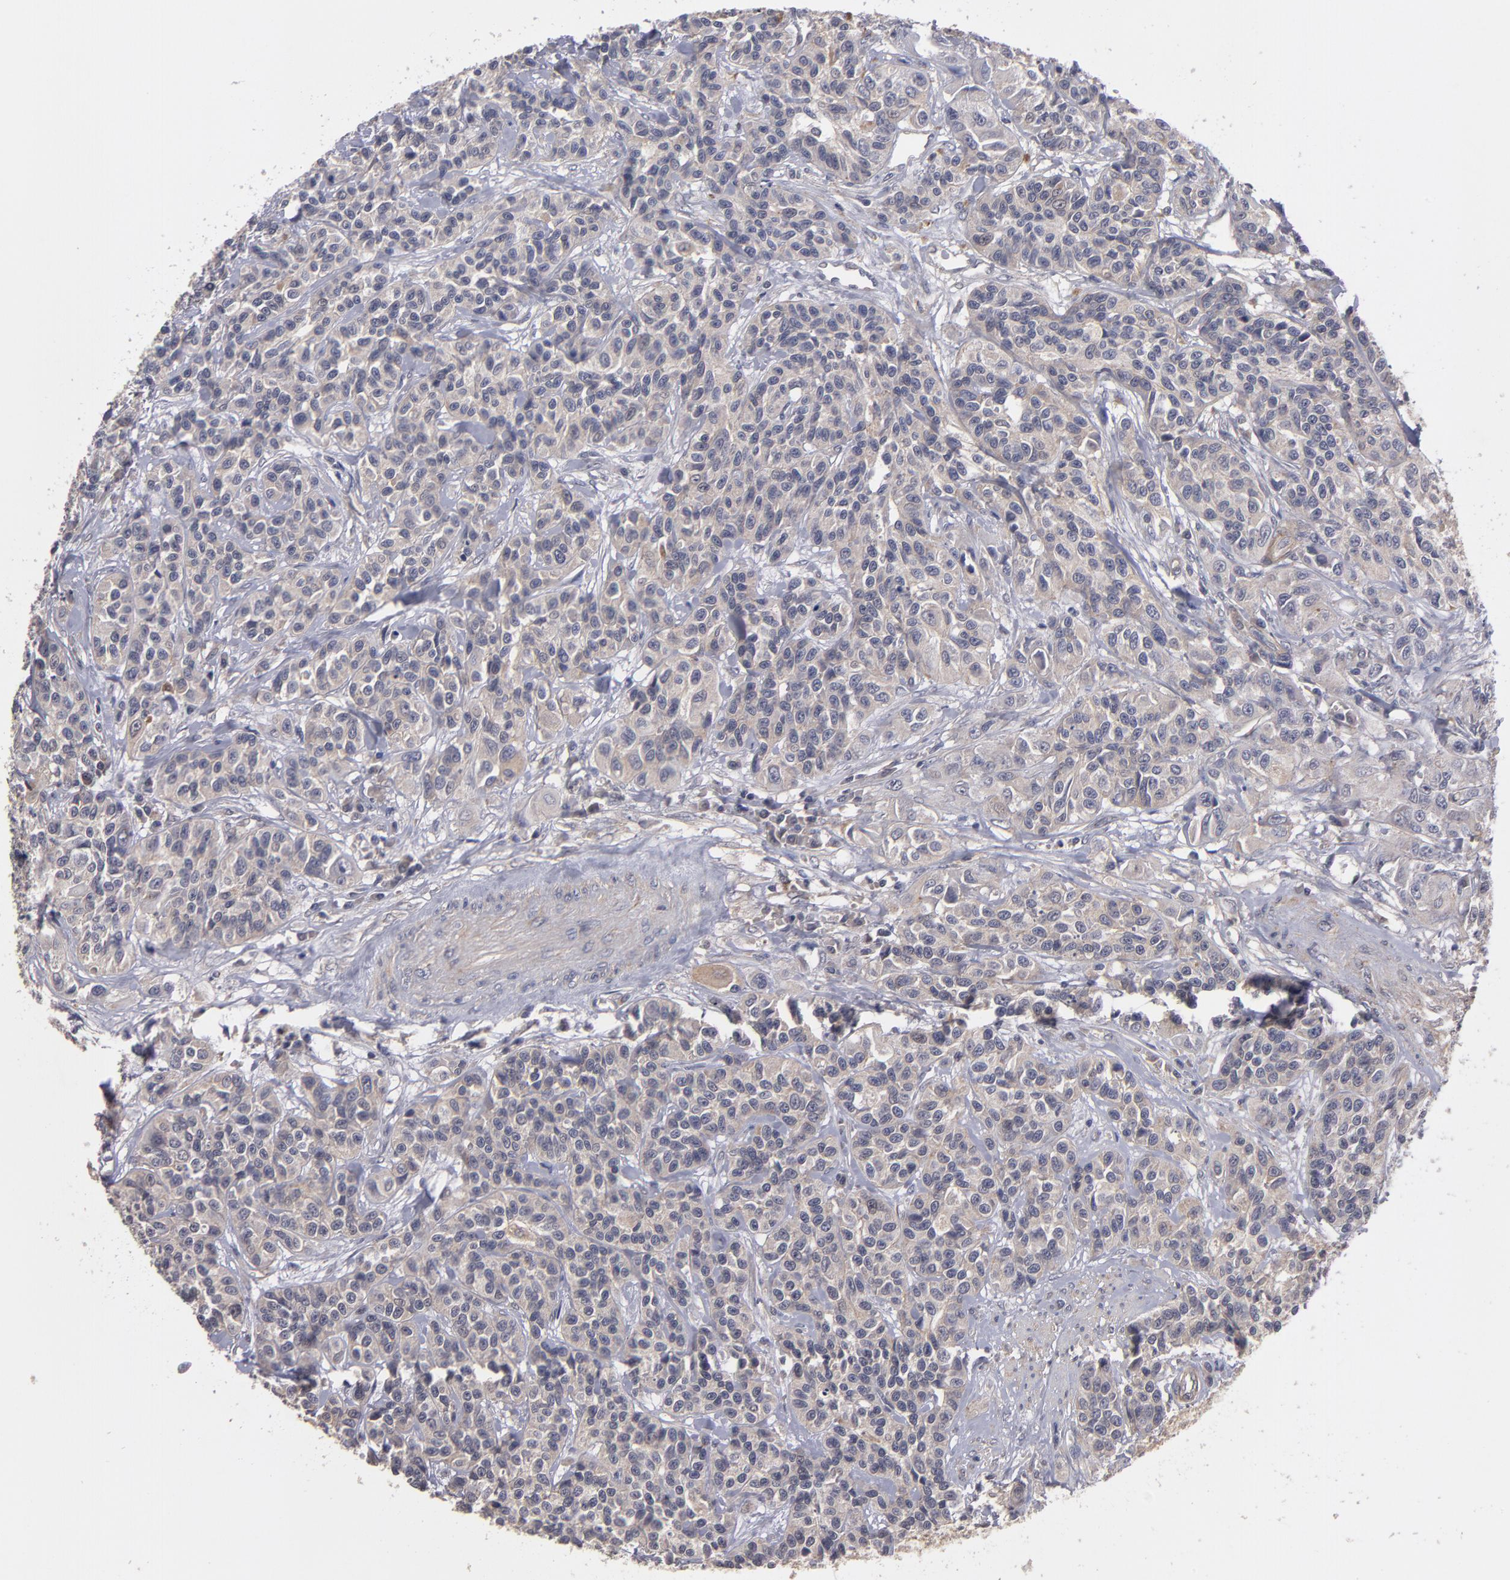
{"staining": {"intensity": "weak", "quantity": ">75%", "location": "cytoplasmic/membranous"}, "tissue": "urothelial cancer", "cell_type": "Tumor cells", "image_type": "cancer", "snomed": [{"axis": "morphology", "description": "Urothelial carcinoma, High grade"}, {"axis": "topography", "description": "Urinary bladder"}], "caption": "A low amount of weak cytoplasmic/membranous positivity is appreciated in about >75% of tumor cells in urothelial cancer tissue.", "gene": "CTSO", "patient": {"sex": "female", "age": 81}}